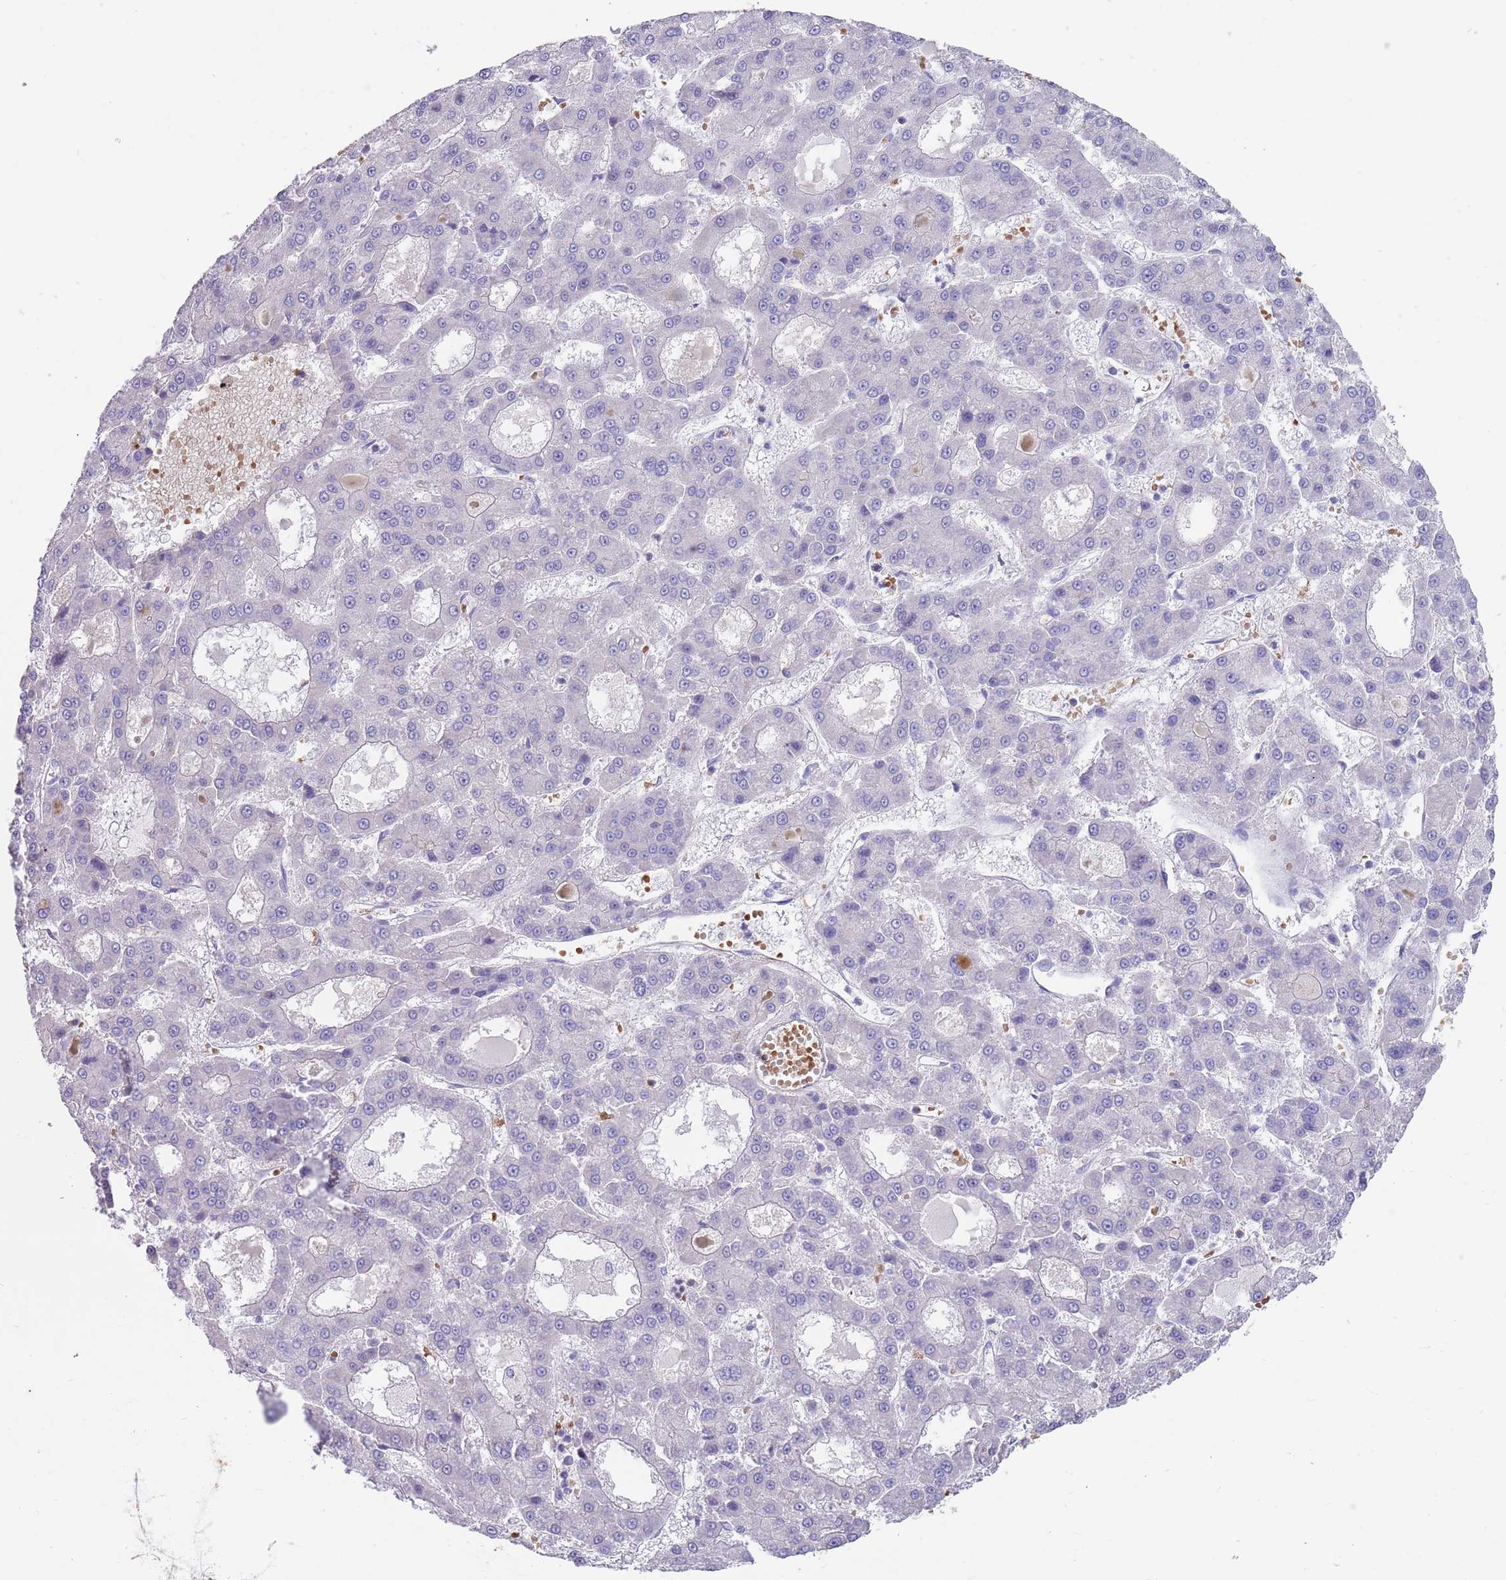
{"staining": {"intensity": "negative", "quantity": "none", "location": "none"}, "tissue": "liver cancer", "cell_type": "Tumor cells", "image_type": "cancer", "snomed": [{"axis": "morphology", "description": "Carcinoma, Hepatocellular, NOS"}, {"axis": "topography", "description": "Liver"}], "caption": "Micrograph shows no significant protein staining in tumor cells of liver cancer. (Brightfield microscopy of DAB immunohistochemistry at high magnification).", "gene": "ZNF14", "patient": {"sex": "male", "age": 70}}